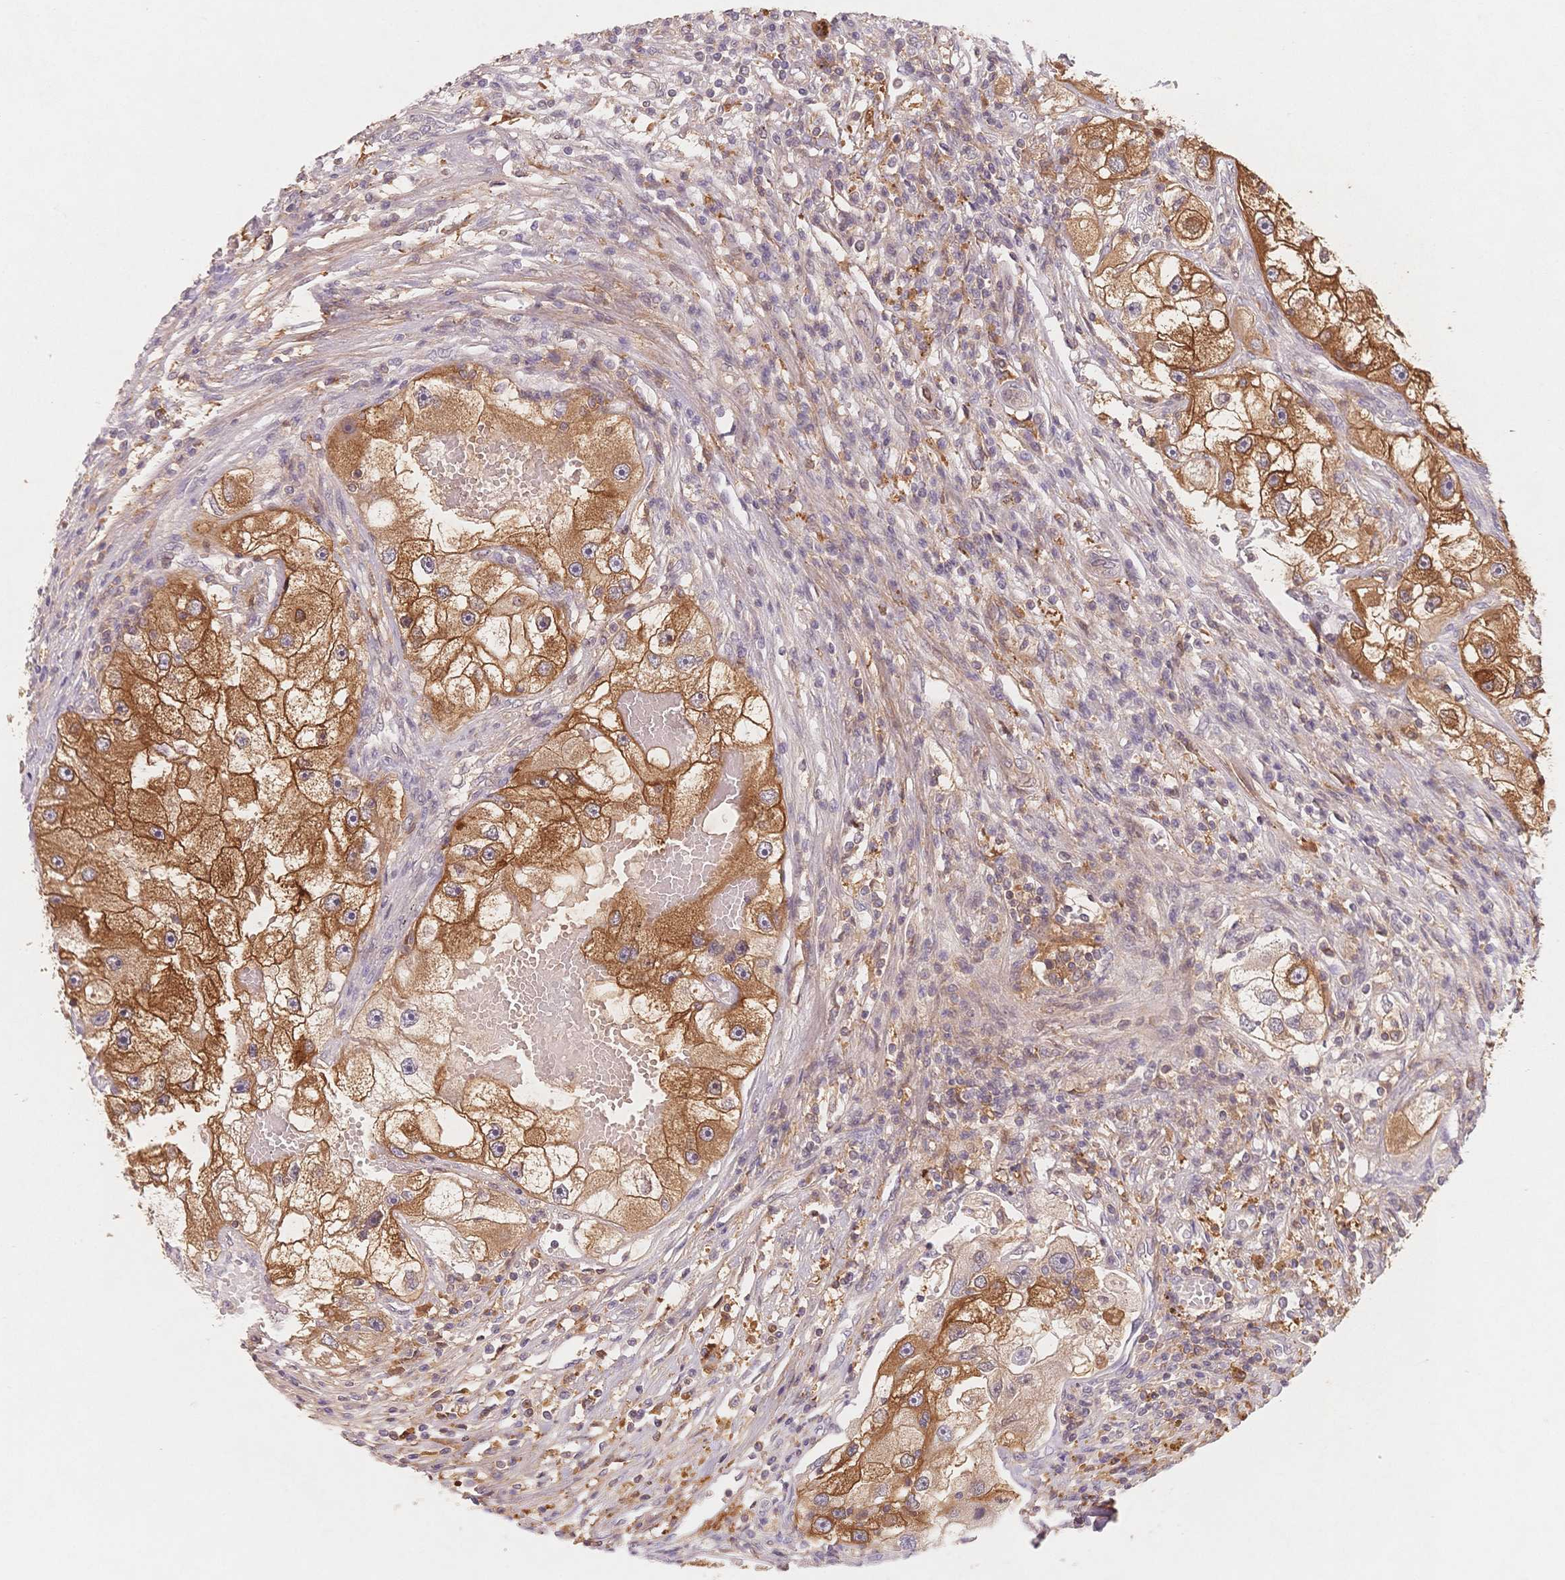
{"staining": {"intensity": "moderate", "quantity": ">75%", "location": "cytoplasmic/membranous"}, "tissue": "renal cancer", "cell_type": "Tumor cells", "image_type": "cancer", "snomed": [{"axis": "morphology", "description": "Adenocarcinoma, NOS"}, {"axis": "topography", "description": "Kidney"}], "caption": "Adenocarcinoma (renal) stained for a protein (brown) demonstrates moderate cytoplasmic/membranous positive expression in about >75% of tumor cells.", "gene": "C12orf75", "patient": {"sex": "male", "age": 63}}